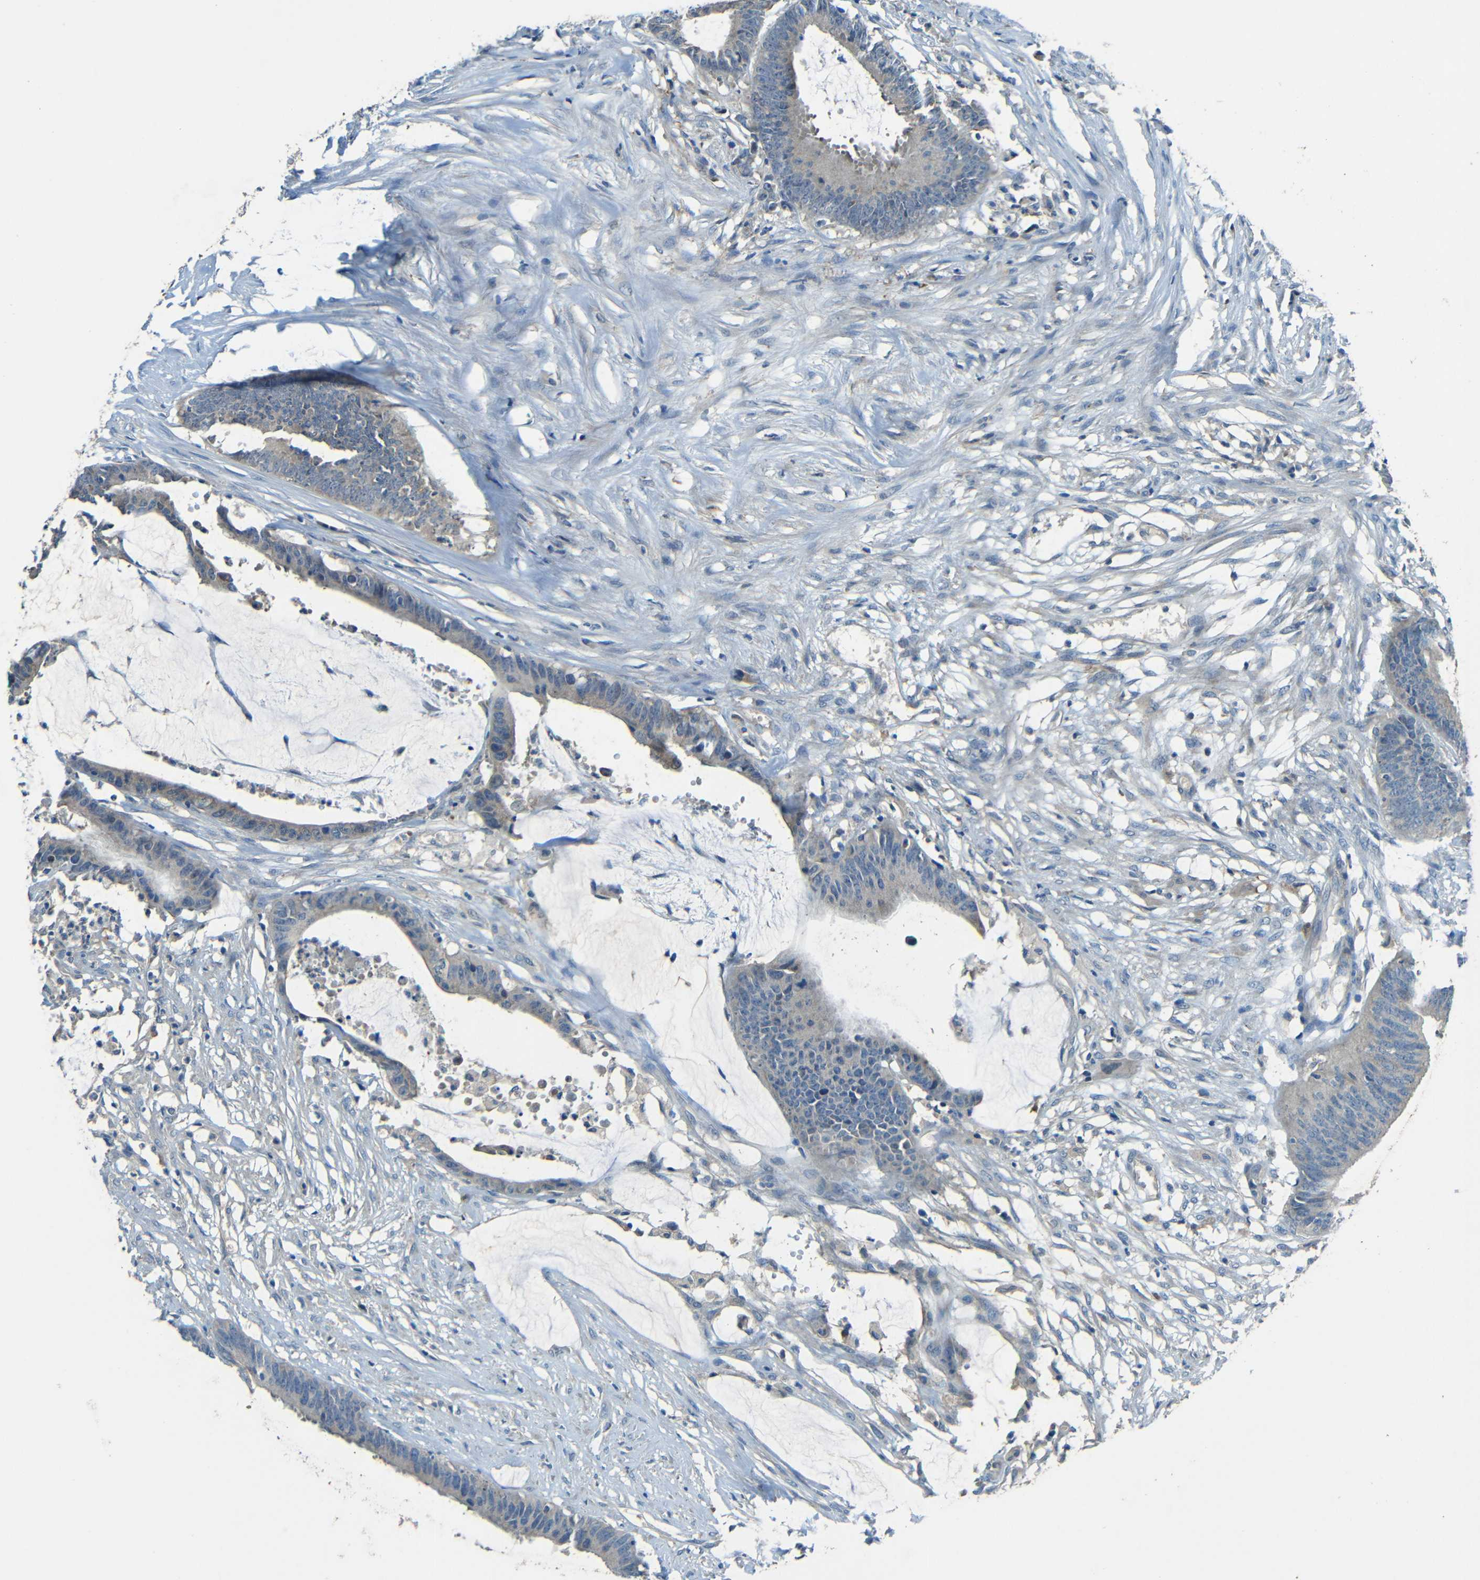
{"staining": {"intensity": "negative", "quantity": "none", "location": "none"}, "tissue": "colorectal cancer", "cell_type": "Tumor cells", "image_type": "cancer", "snomed": [{"axis": "morphology", "description": "Adenocarcinoma, NOS"}, {"axis": "topography", "description": "Rectum"}], "caption": "The micrograph displays no staining of tumor cells in colorectal cancer.", "gene": "CYP26B1", "patient": {"sex": "female", "age": 66}}